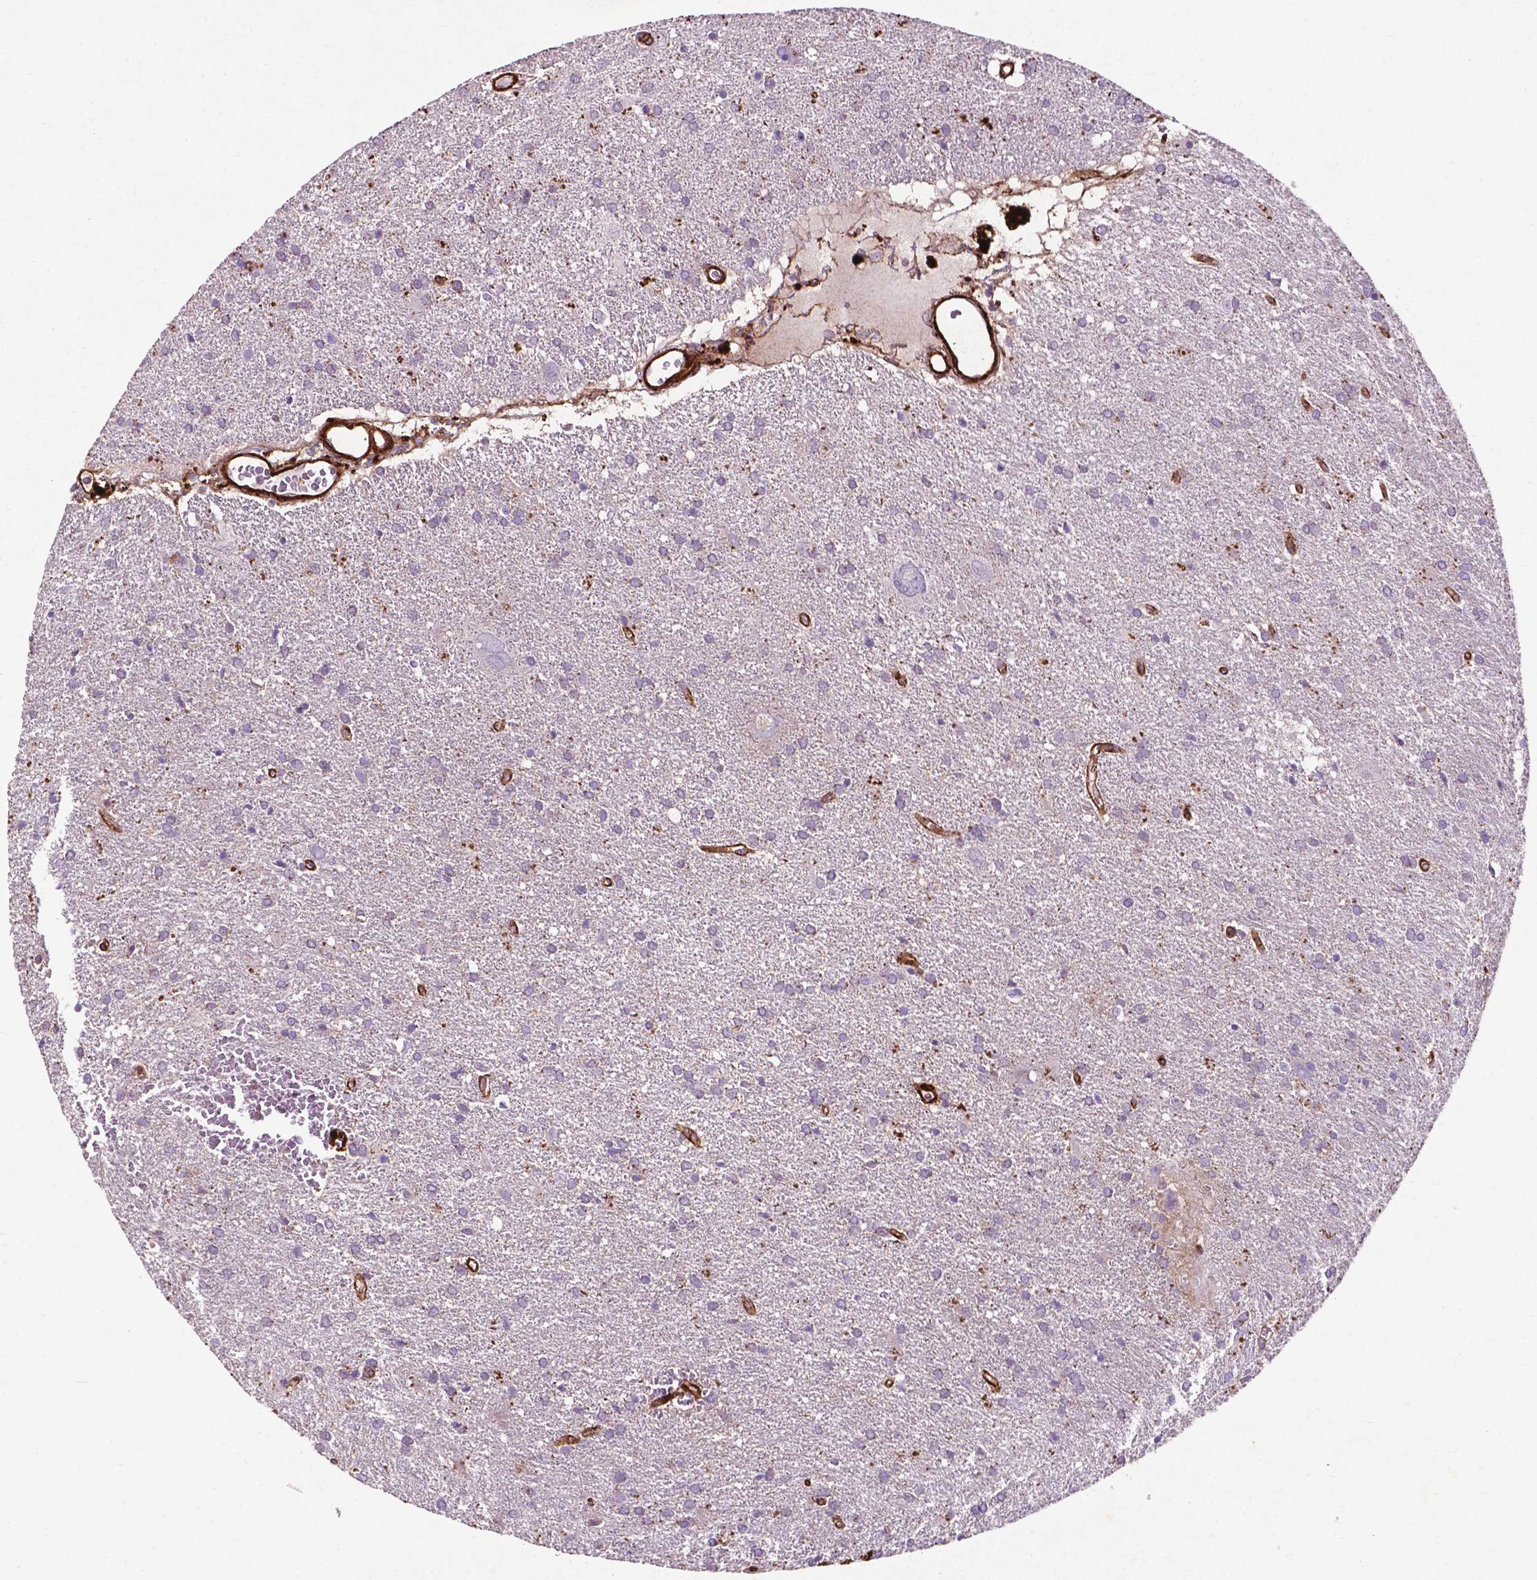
{"staining": {"intensity": "negative", "quantity": "none", "location": "none"}, "tissue": "glioma", "cell_type": "Tumor cells", "image_type": "cancer", "snomed": [{"axis": "morphology", "description": "Glioma, malignant, Low grade"}, {"axis": "topography", "description": "Brain"}], "caption": "Tumor cells show no significant staining in malignant low-grade glioma.", "gene": "RRAS", "patient": {"sex": "male", "age": 66}}